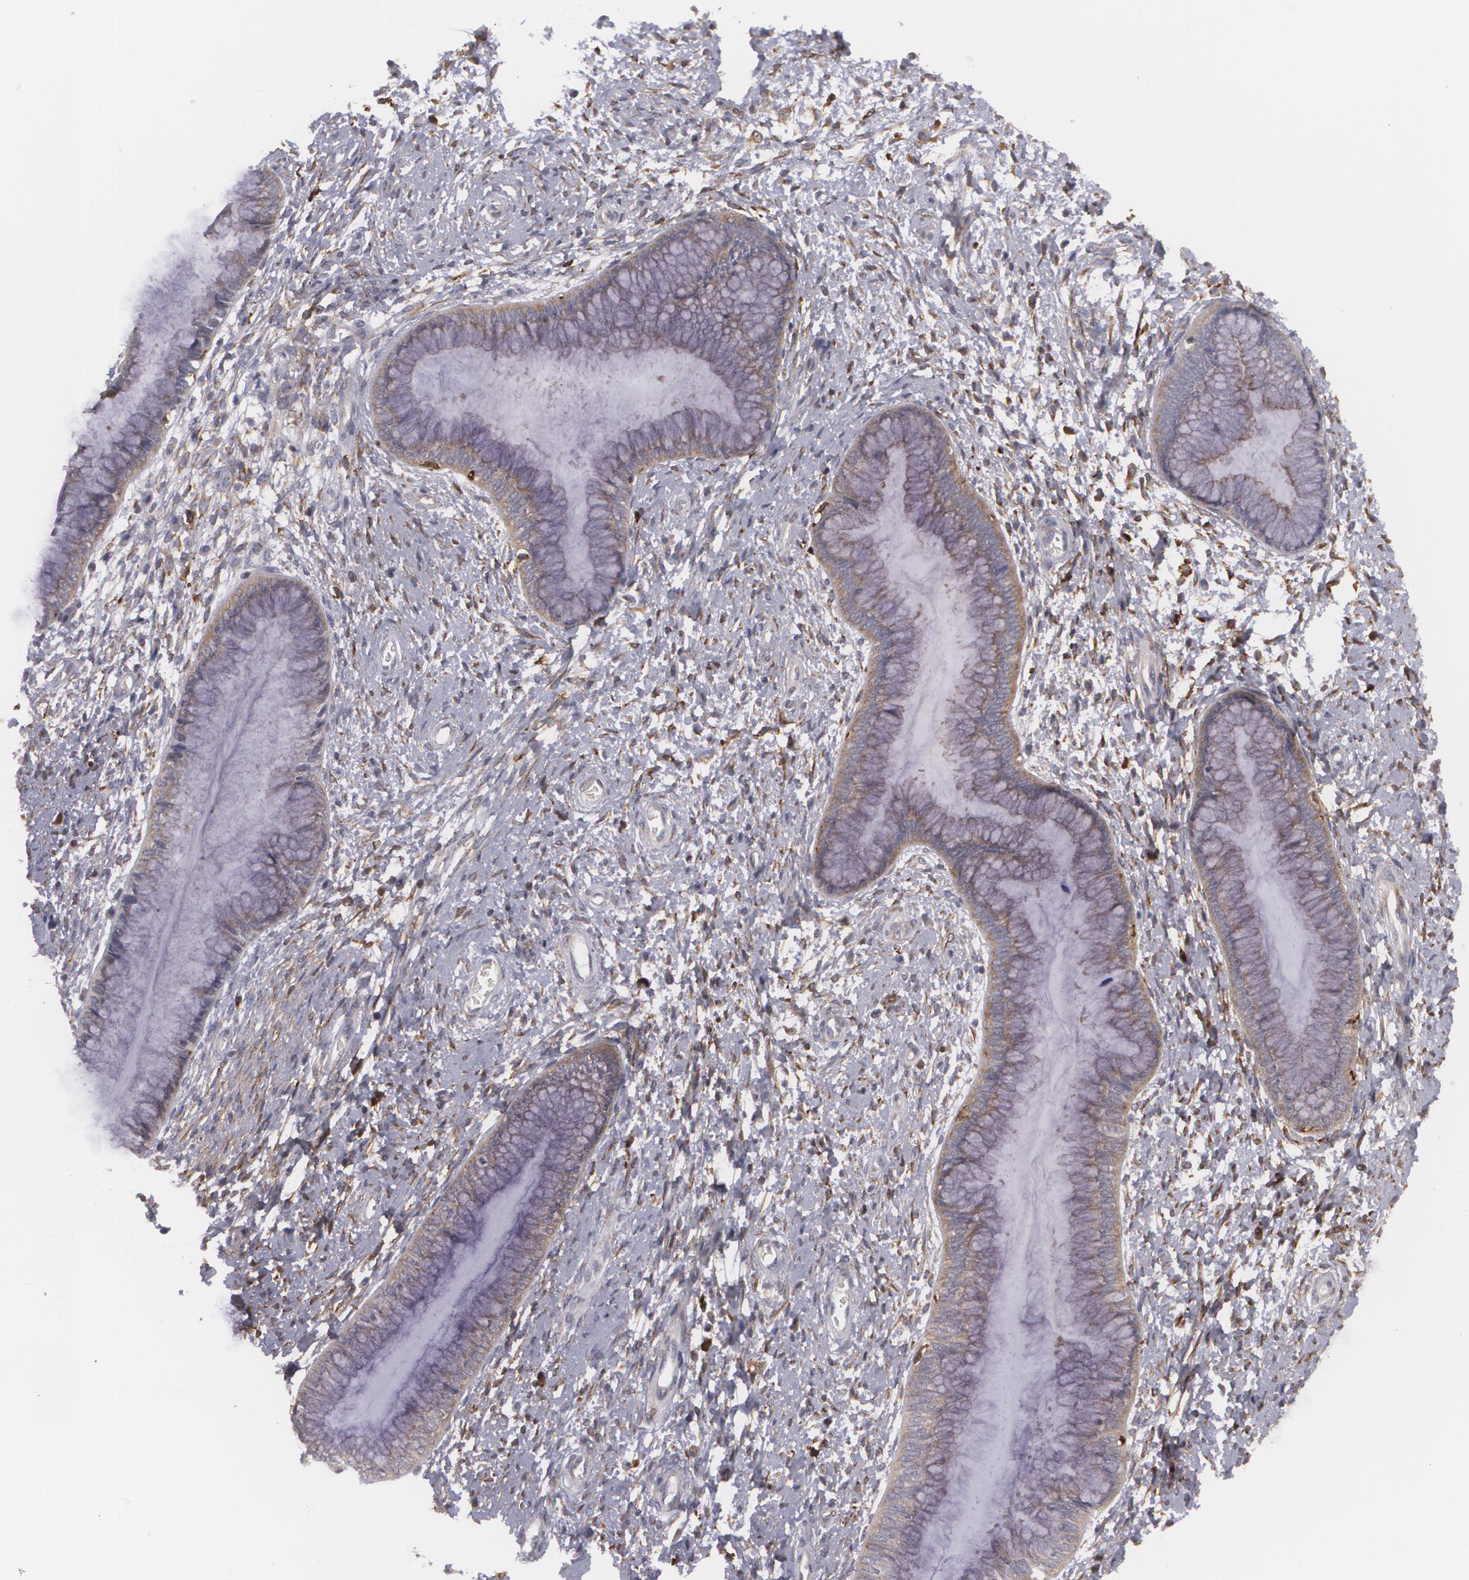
{"staining": {"intensity": "weak", "quantity": ">75%", "location": "cytoplasmic/membranous"}, "tissue": "cervix", "cell_type": "Glandular cells", "image_type": "normal", "snomed": [{"axis": "morphology", "description": "Normal tissue, NOS"}, {"axis": "topography", "description": "Cervix"}], "caption": "Human cervix stained with a brown dye displays weak cytoplasmic/membranous positive expression in about >75% of glandular cells.", "gene": "BIN1", "patient": {"sex": "female", "age": 27}}